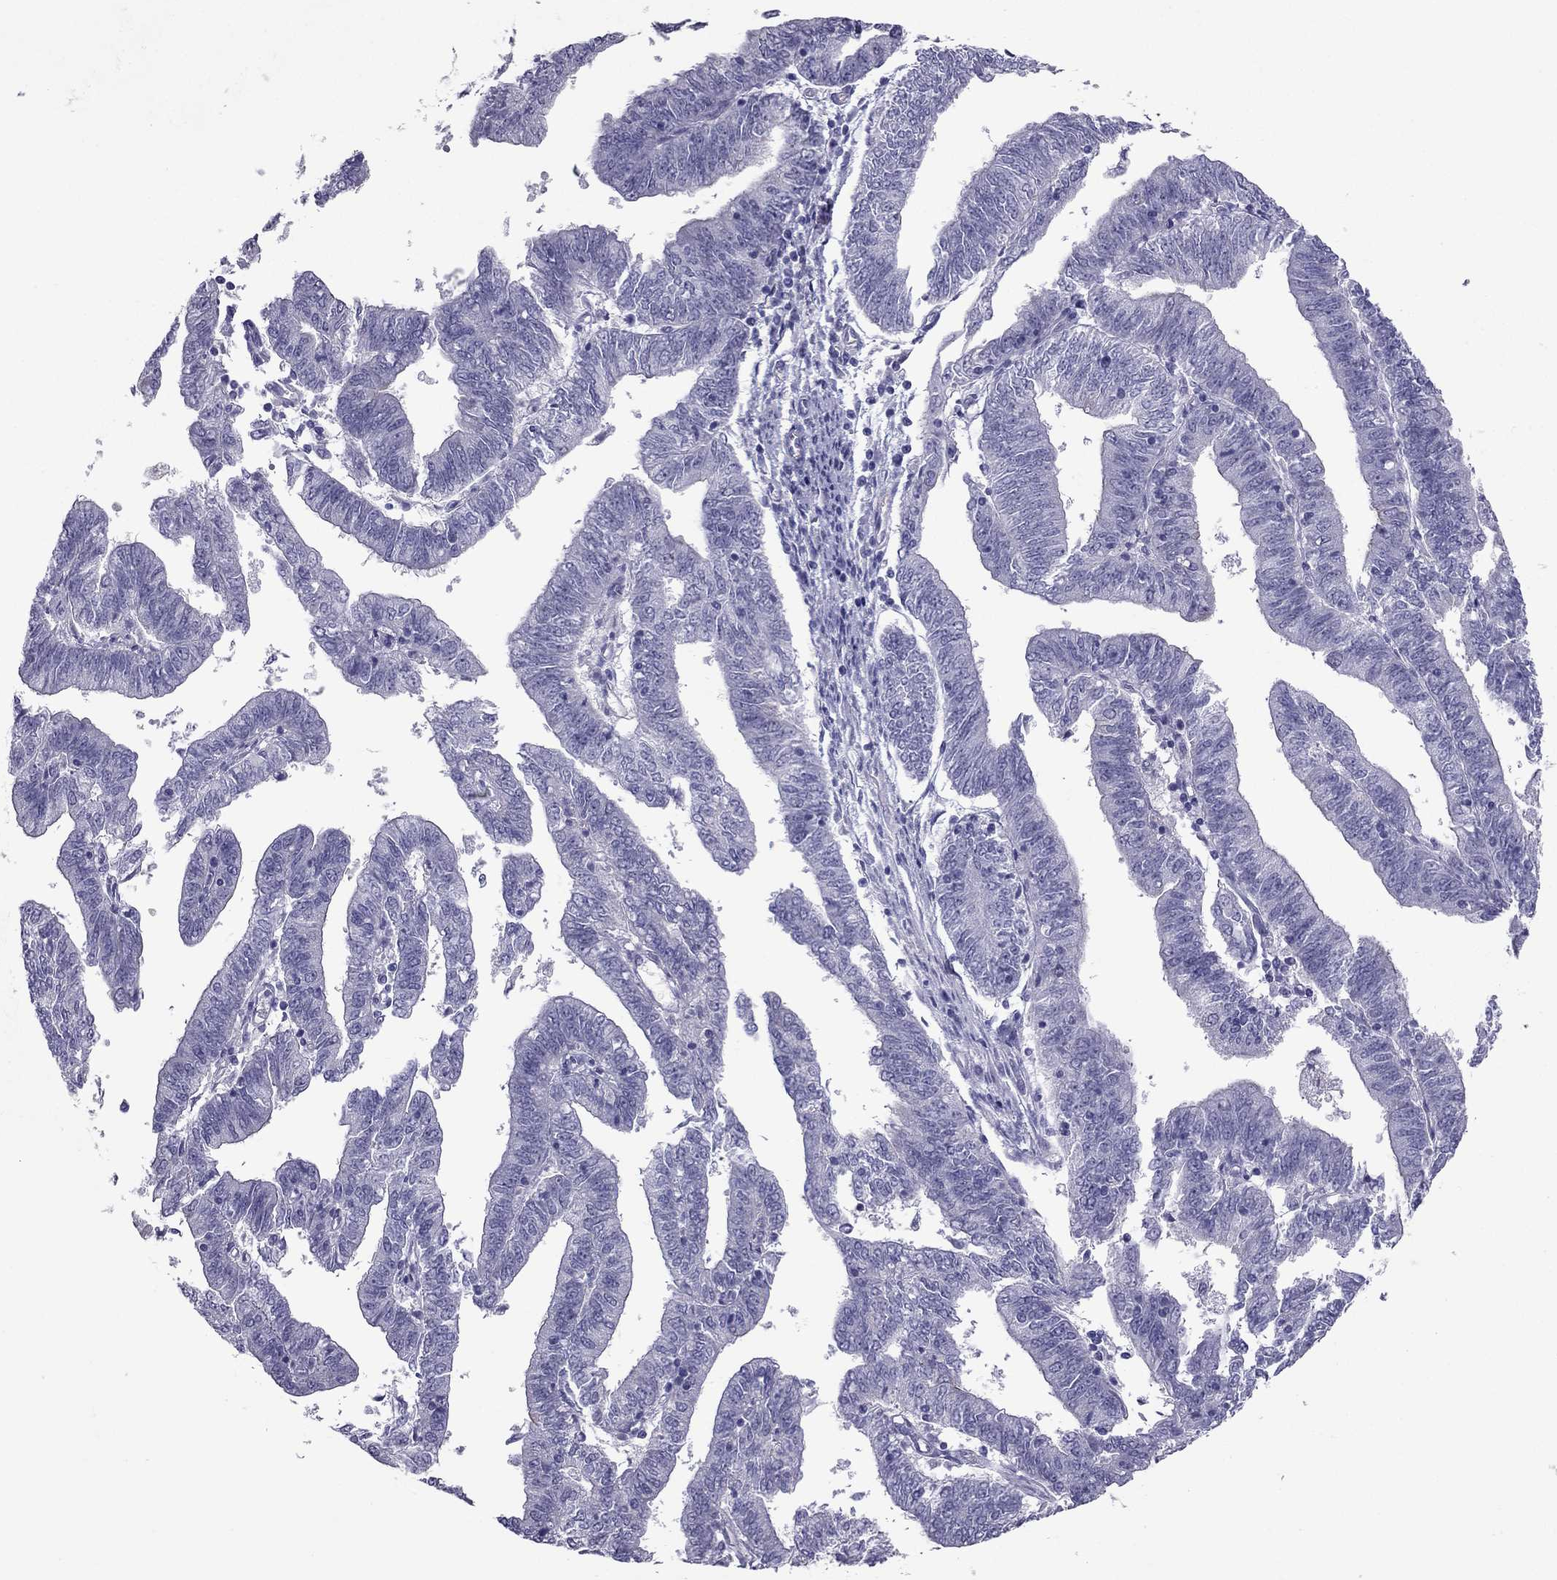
{"staining": {"intensity": "negative", "quantity": "none", "location": "none"}, "tissue": "endometrial cancer", "cell_type": "Tumor cells", "image_type": "cancer", "snomed": [{"axis": "morphology", "description": "Adenocarcinoma, NOS"}, {"axis": "topography", "description": "Endometrium"}], "caption": "IHC of adenocarcinoma (endometrial) shows no expression in tumor cells.", "gene": "PDE6A", "patient": {"sex": "female", "age": 82}}